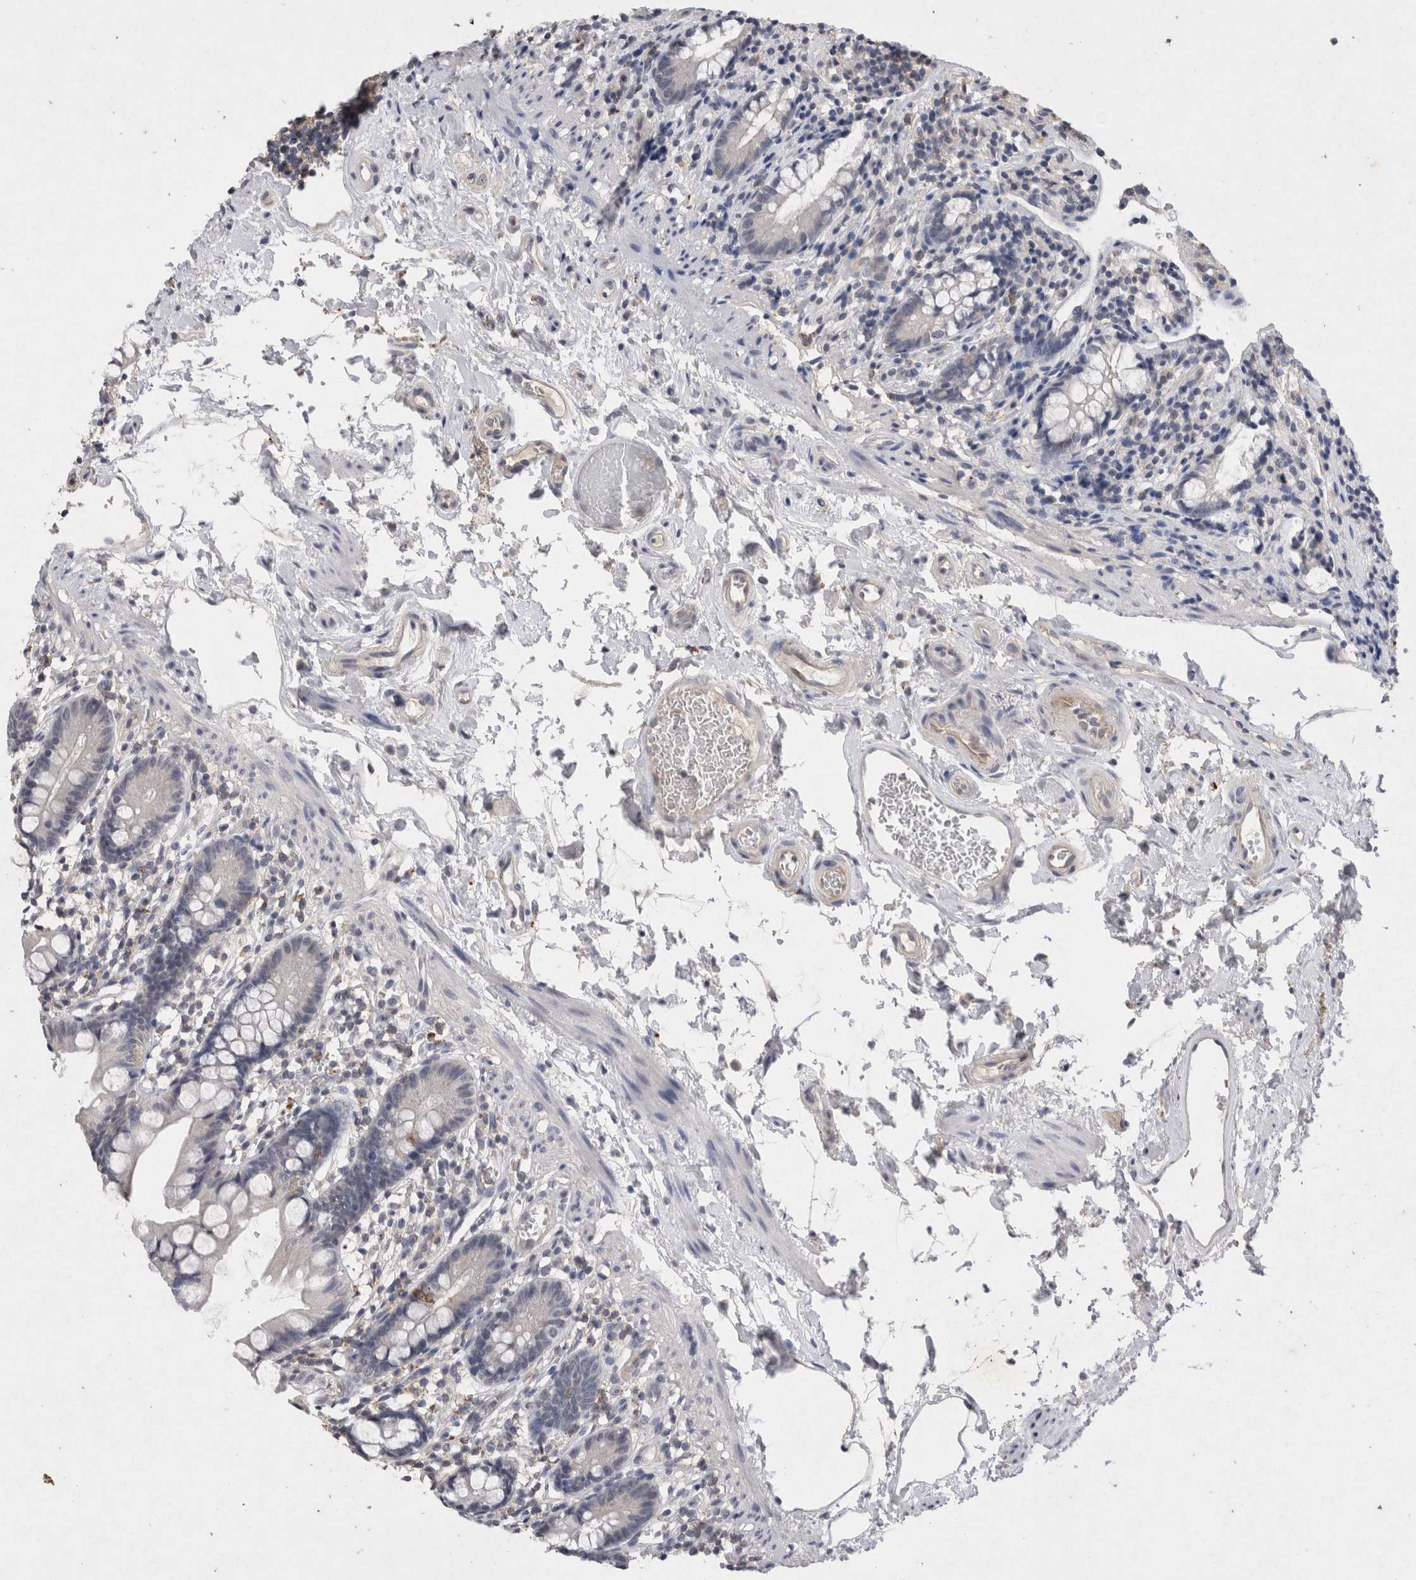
{"staining": {"intensity": "negative", "quantity": "none", "location": "none"}, "tissue": "small intestine", "cell_type": "Glandular cells", "image_type": "normal", "snomed": [{"axis": "morphology", "description": "Normal tissue, NOS"}, {"axis": "topography", "description": "Small intestine"}], "caption": "Small intestine stained for a protein using immunohistochemistry (IHC) exhibits no staining glandular cells.", "gene": "RASSF3", "patient": {"sex": "female", "age": 84}}